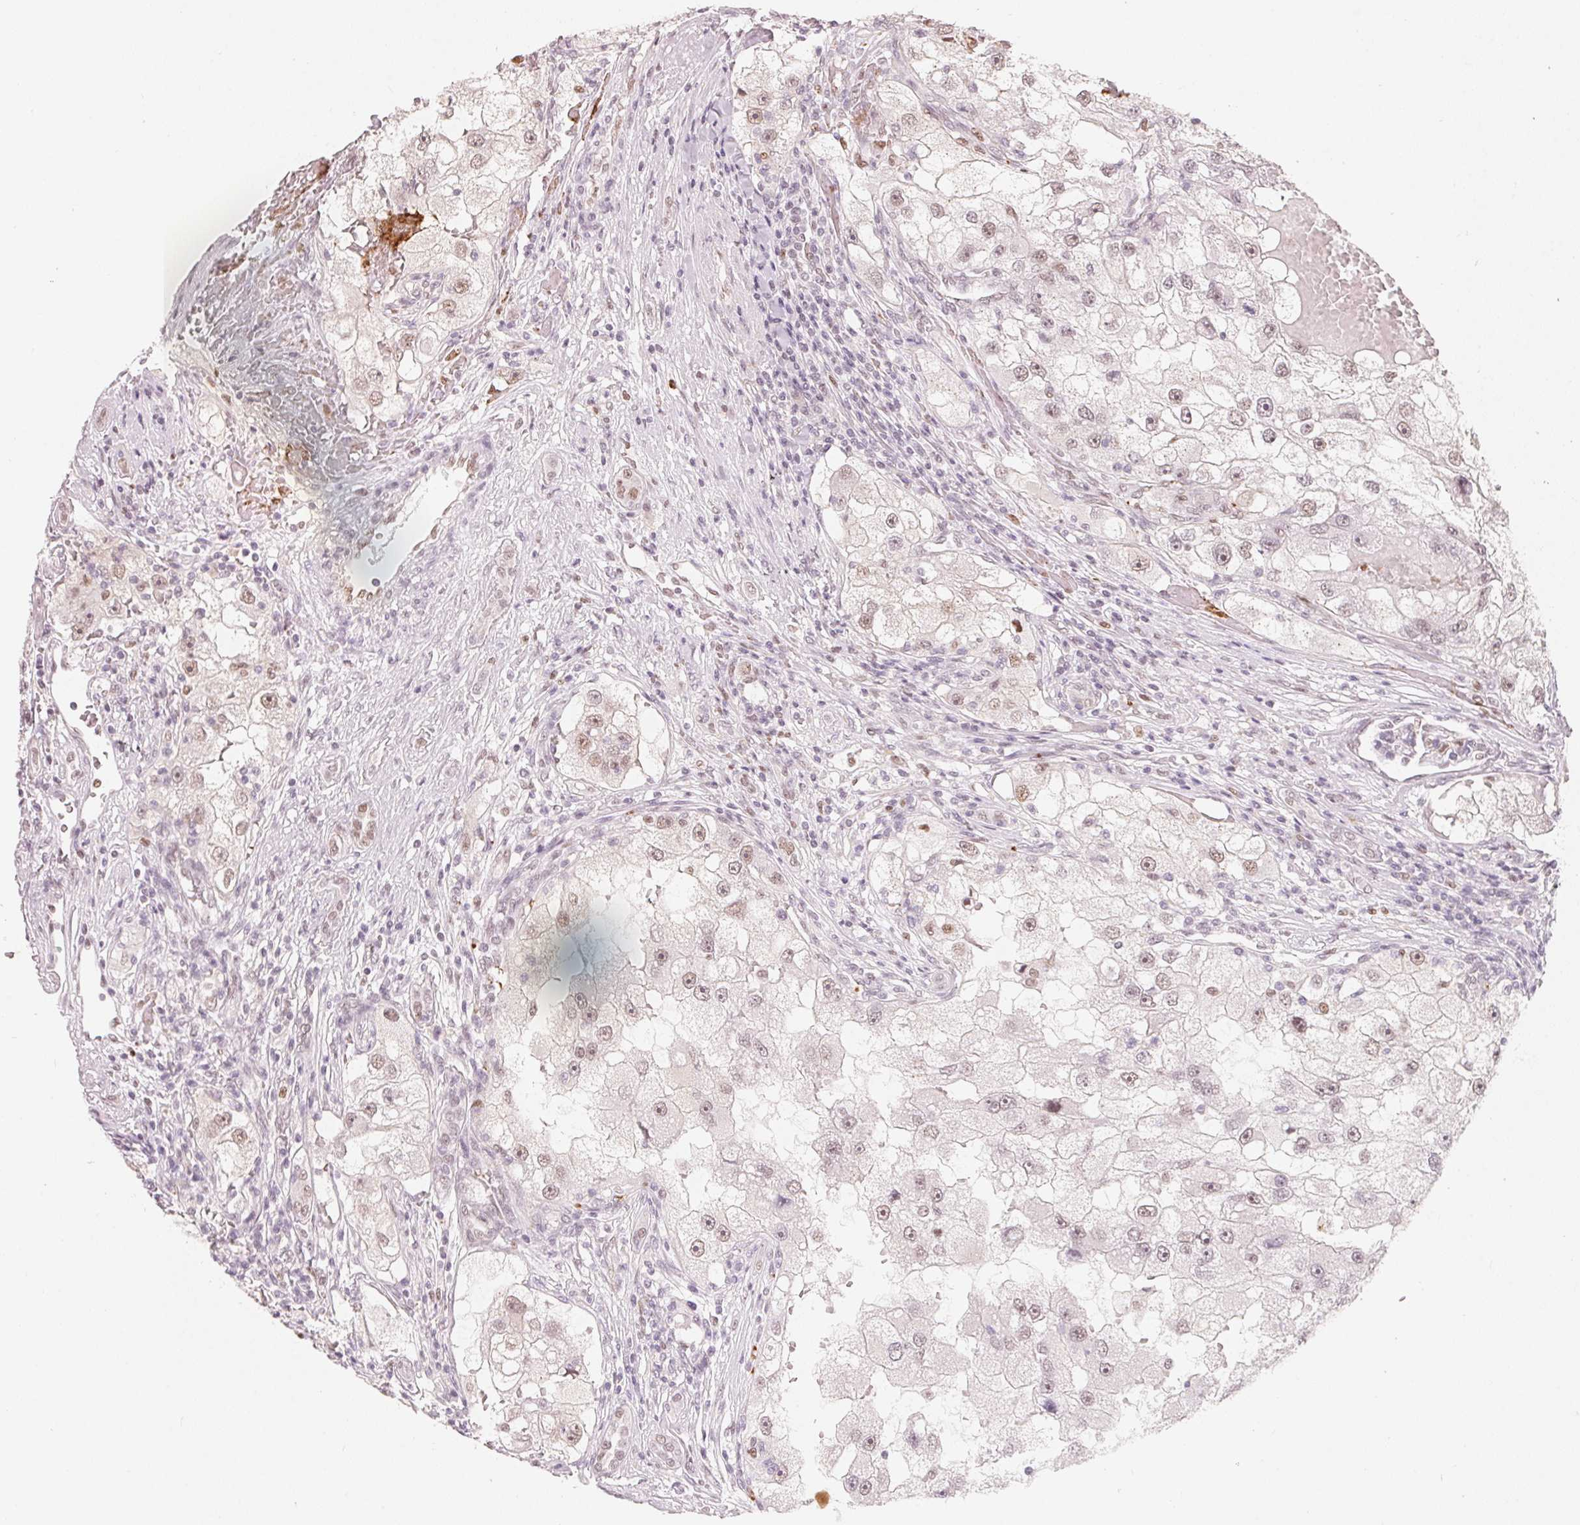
{"staining": {"intensity": "weak", "quantity": ">75%", "location": "nuclear"}, "tissue": "renal cancer", "cell_type": "Tumor cells", "image_type": "cancer", "snomed": [{"axis": "morphology", "description": "Adenocarcinoma, NOS"}, {"axis": "topography", "description": "Kidney"}], "caption": "Protein expression analysis of renal adenocarcinoma demonstrates weak nuclear staining in about >75% of tumor cells.", "gene": "ARHGAP22", "patient": {"sex": "male", "age": 63}}